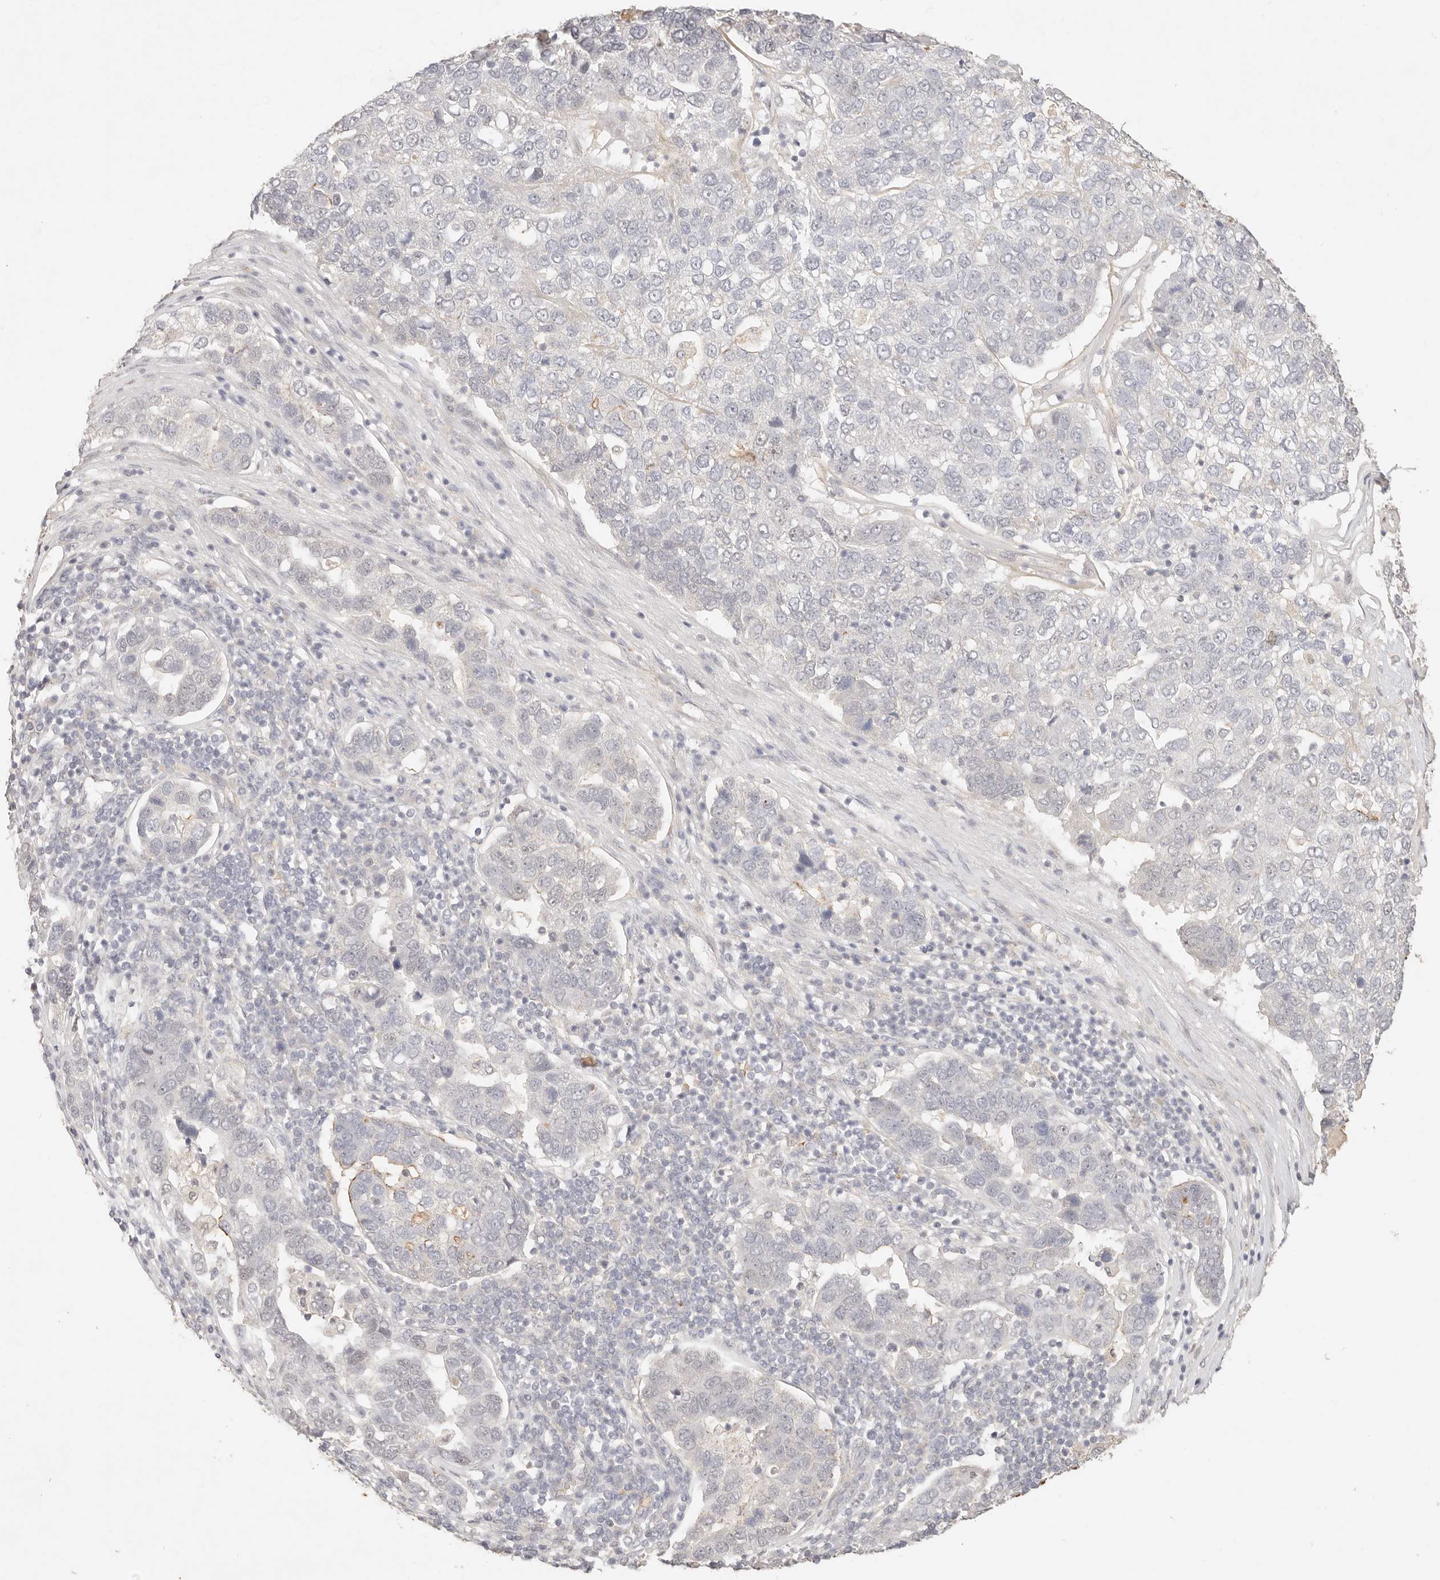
{"staining": {"intensity": "negative", "quantity": "none", "location": "none"}, "tissue": "pancreatic cancer", "cell_type": "Tumor cells", "image_type": "cancer", "snomed": [{"axis": "morphology", "description": "Adenocarcinoma, NOS"}, {"axis": "topography", "description": "Pancreas"}], "caption": "This is an immunohistochemistry (IHC) micrograph of human adenocarcinoma (pancreatic). There is no expression in tumor cells.", "gene": "GPR156", "patient": {"sex": "female", "age": 61}}